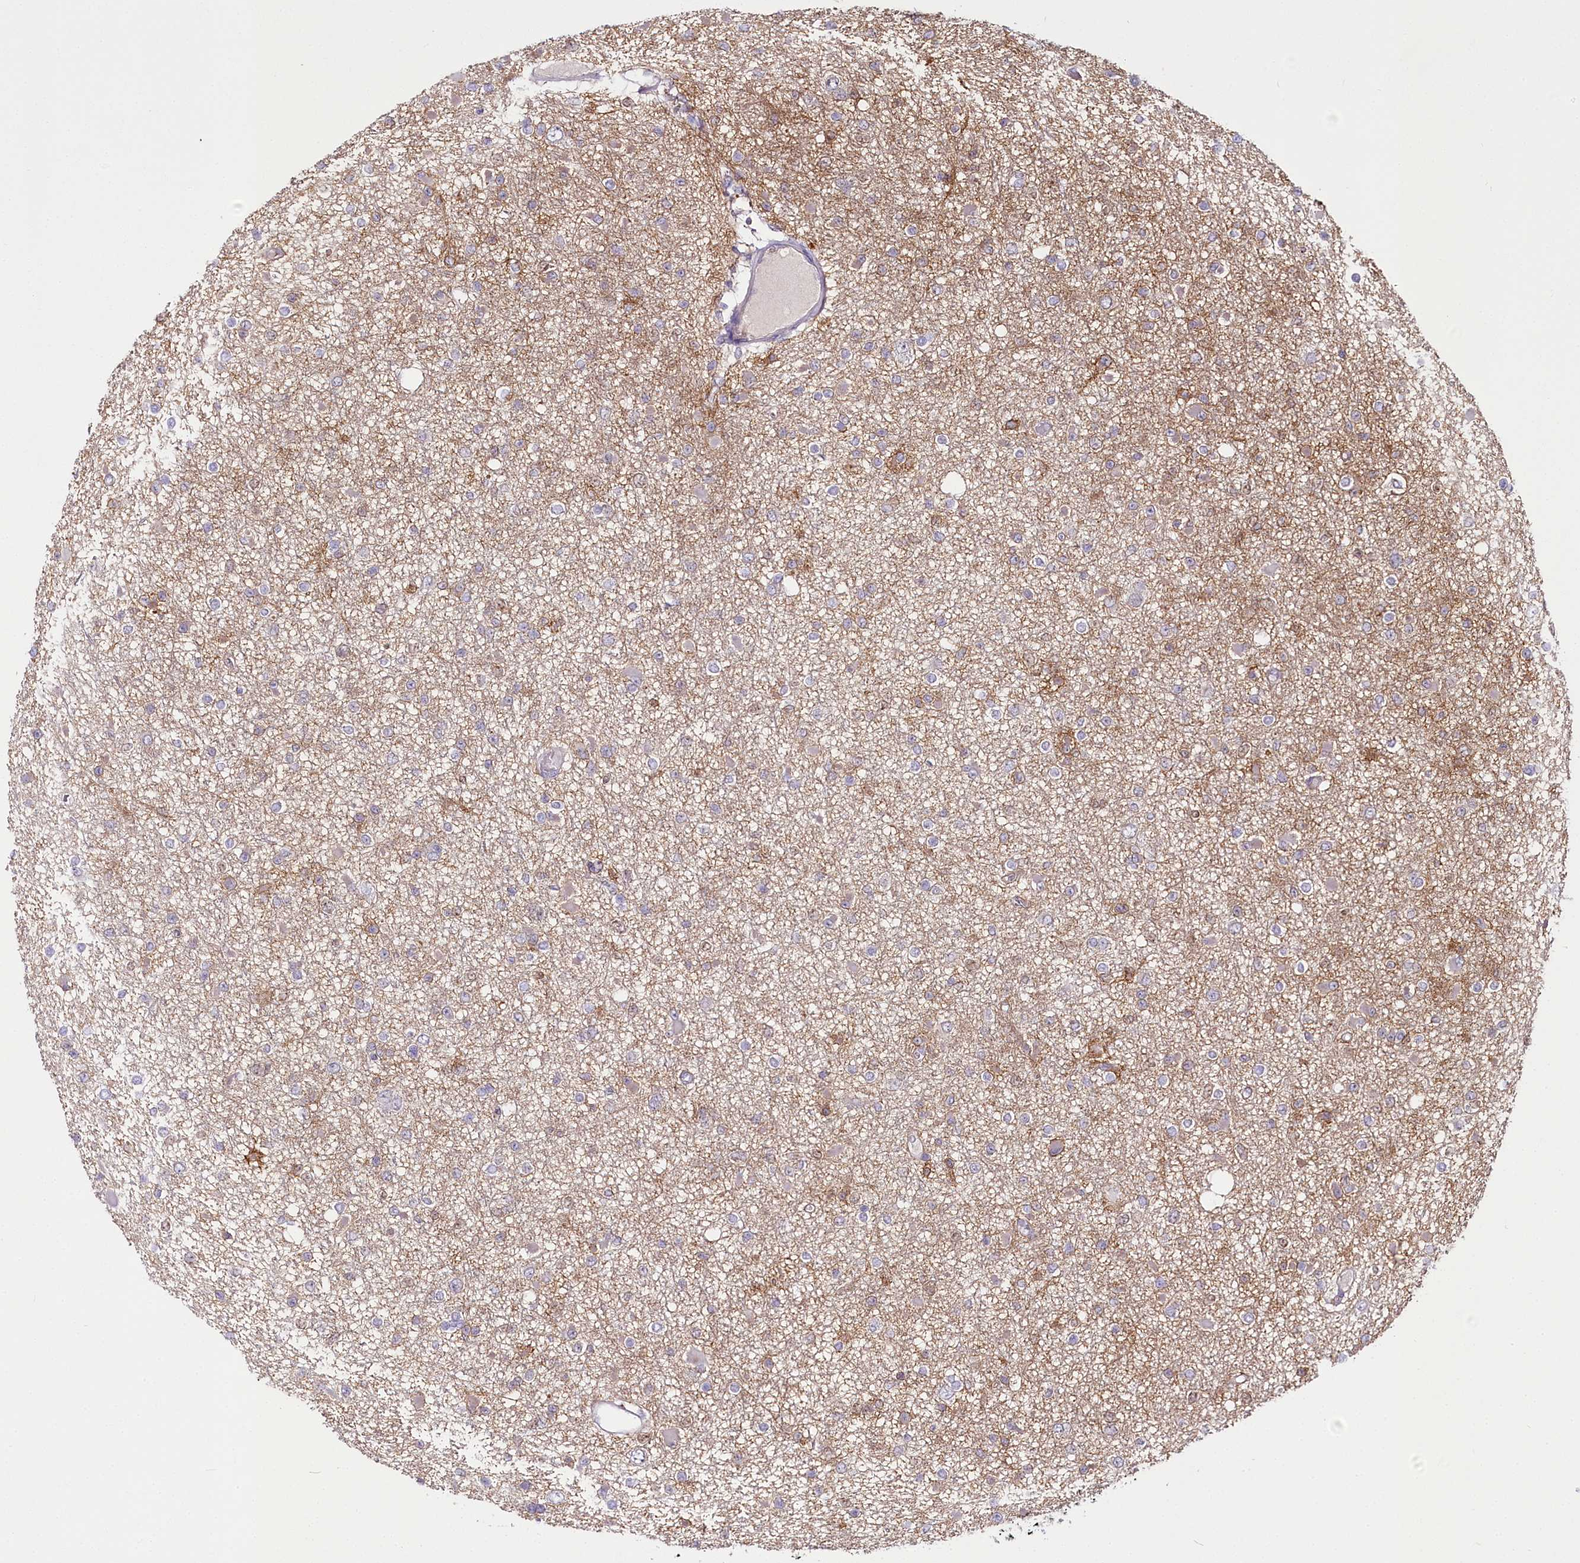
{"staining": {"intensity": "weak", "quantity": "<25%", "location": "cytoplasmic/membranous"}, "tissue": "glioma", "cell_type": "Tumor cells", "image_type": "cancer", "snomed": [{"axis": "morphology", "description": "Glioma, malignant, Low grade"}, {"axis": "topography", "description": "Brain"}], "caption": "The immunohistochemistry image has no significant expression in tumor cells of malignant glioma (low-grade) tissue.", "gene": "ZNF226", "patient": {"sex": "female", "age": 22}}